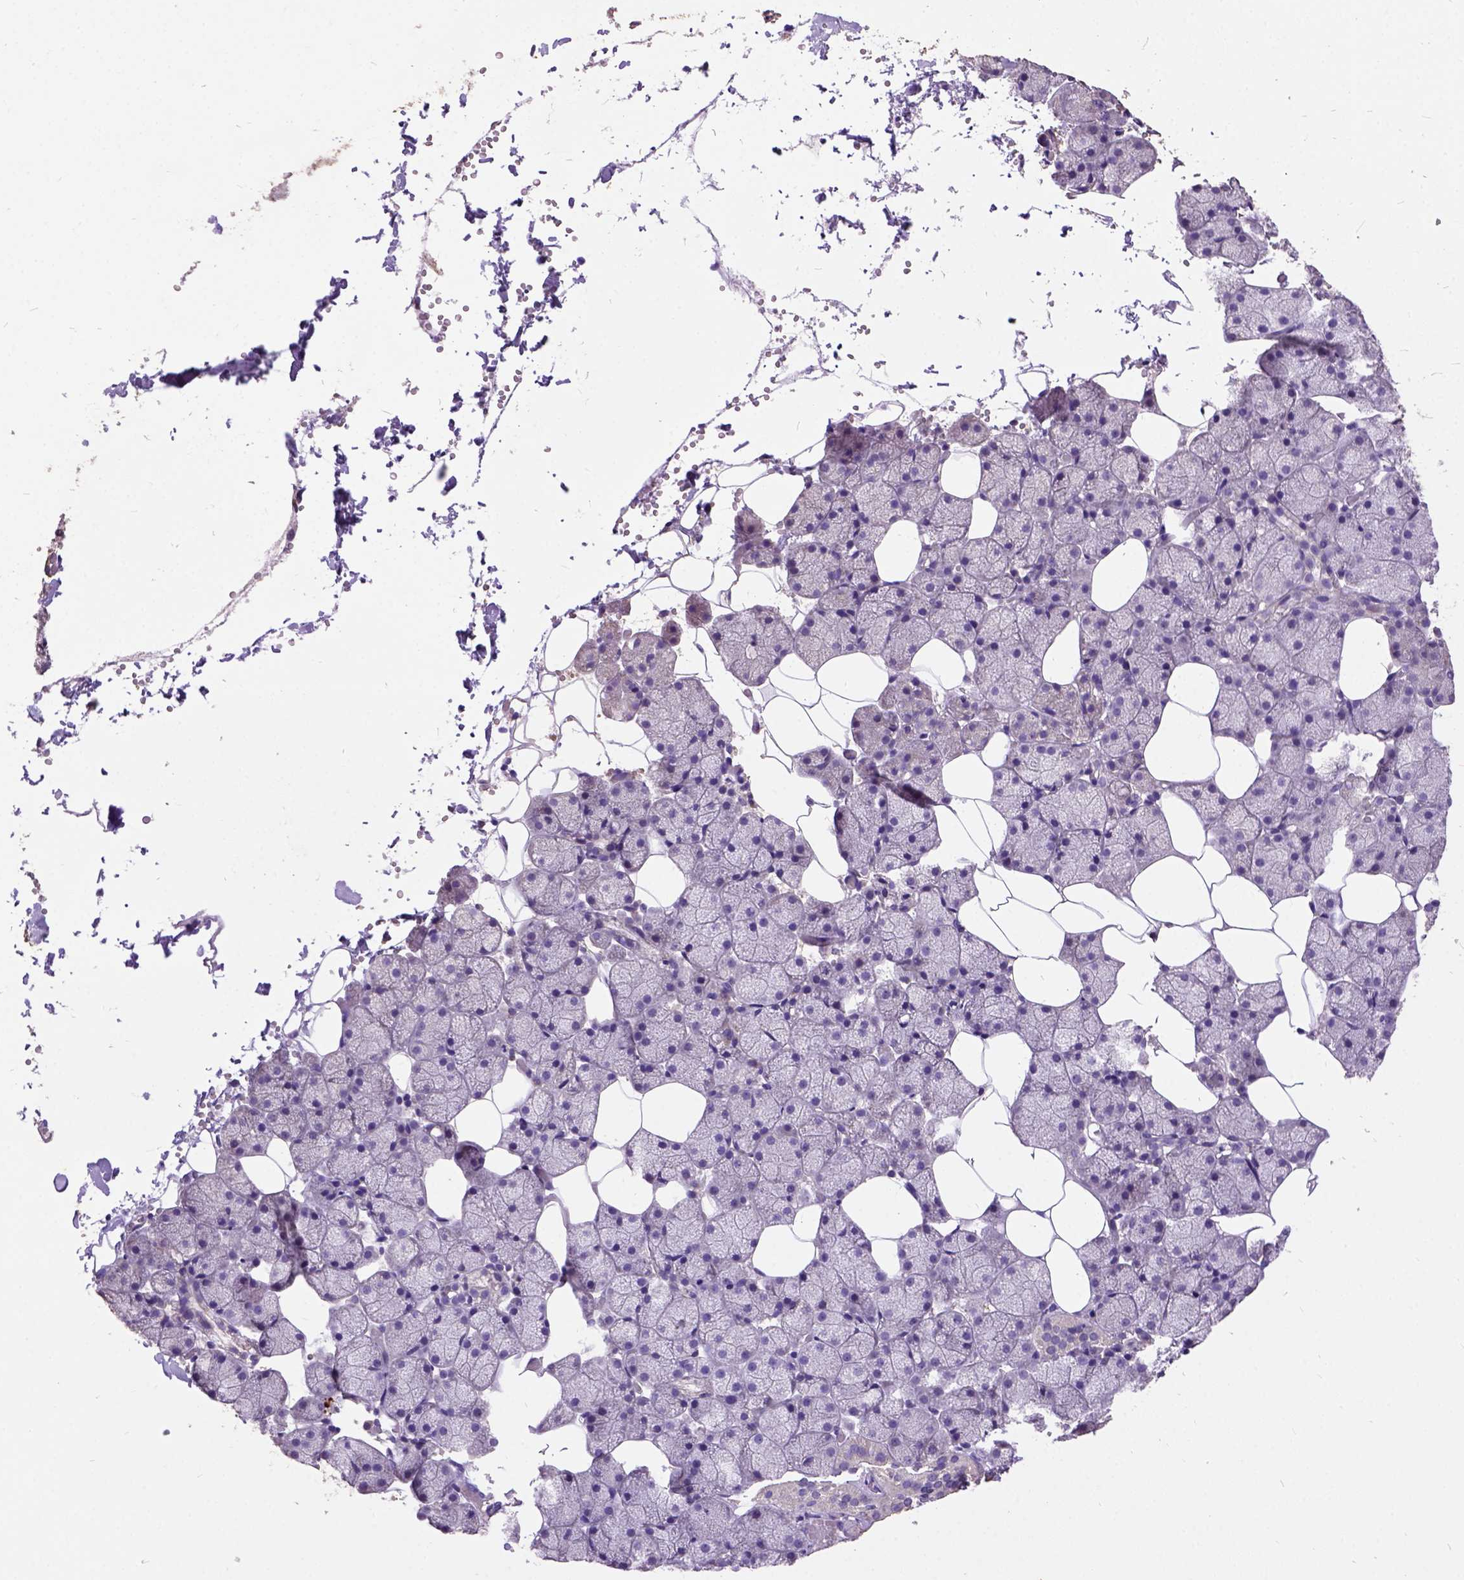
{"staining": {"intensity": "negative", "quantity": "none", "location": "none"}, "tissue": "salivary gland", "cell_type": "Glandular cells", "image_type": "normal", "snomed": [{"axis": "morphology", "description": "Normal tissue, NOS"}, {"axis": "topography", "description": "Salivary gland"}], "caption": "High magnification brightfield microscopy of benign salivary gland stained with DAB (brown) and counterstained with hematoxylin (blue): glandular cells show no significant staining.", "gene": "DQX1", "patient": {"sex": "male", "age": 38}}